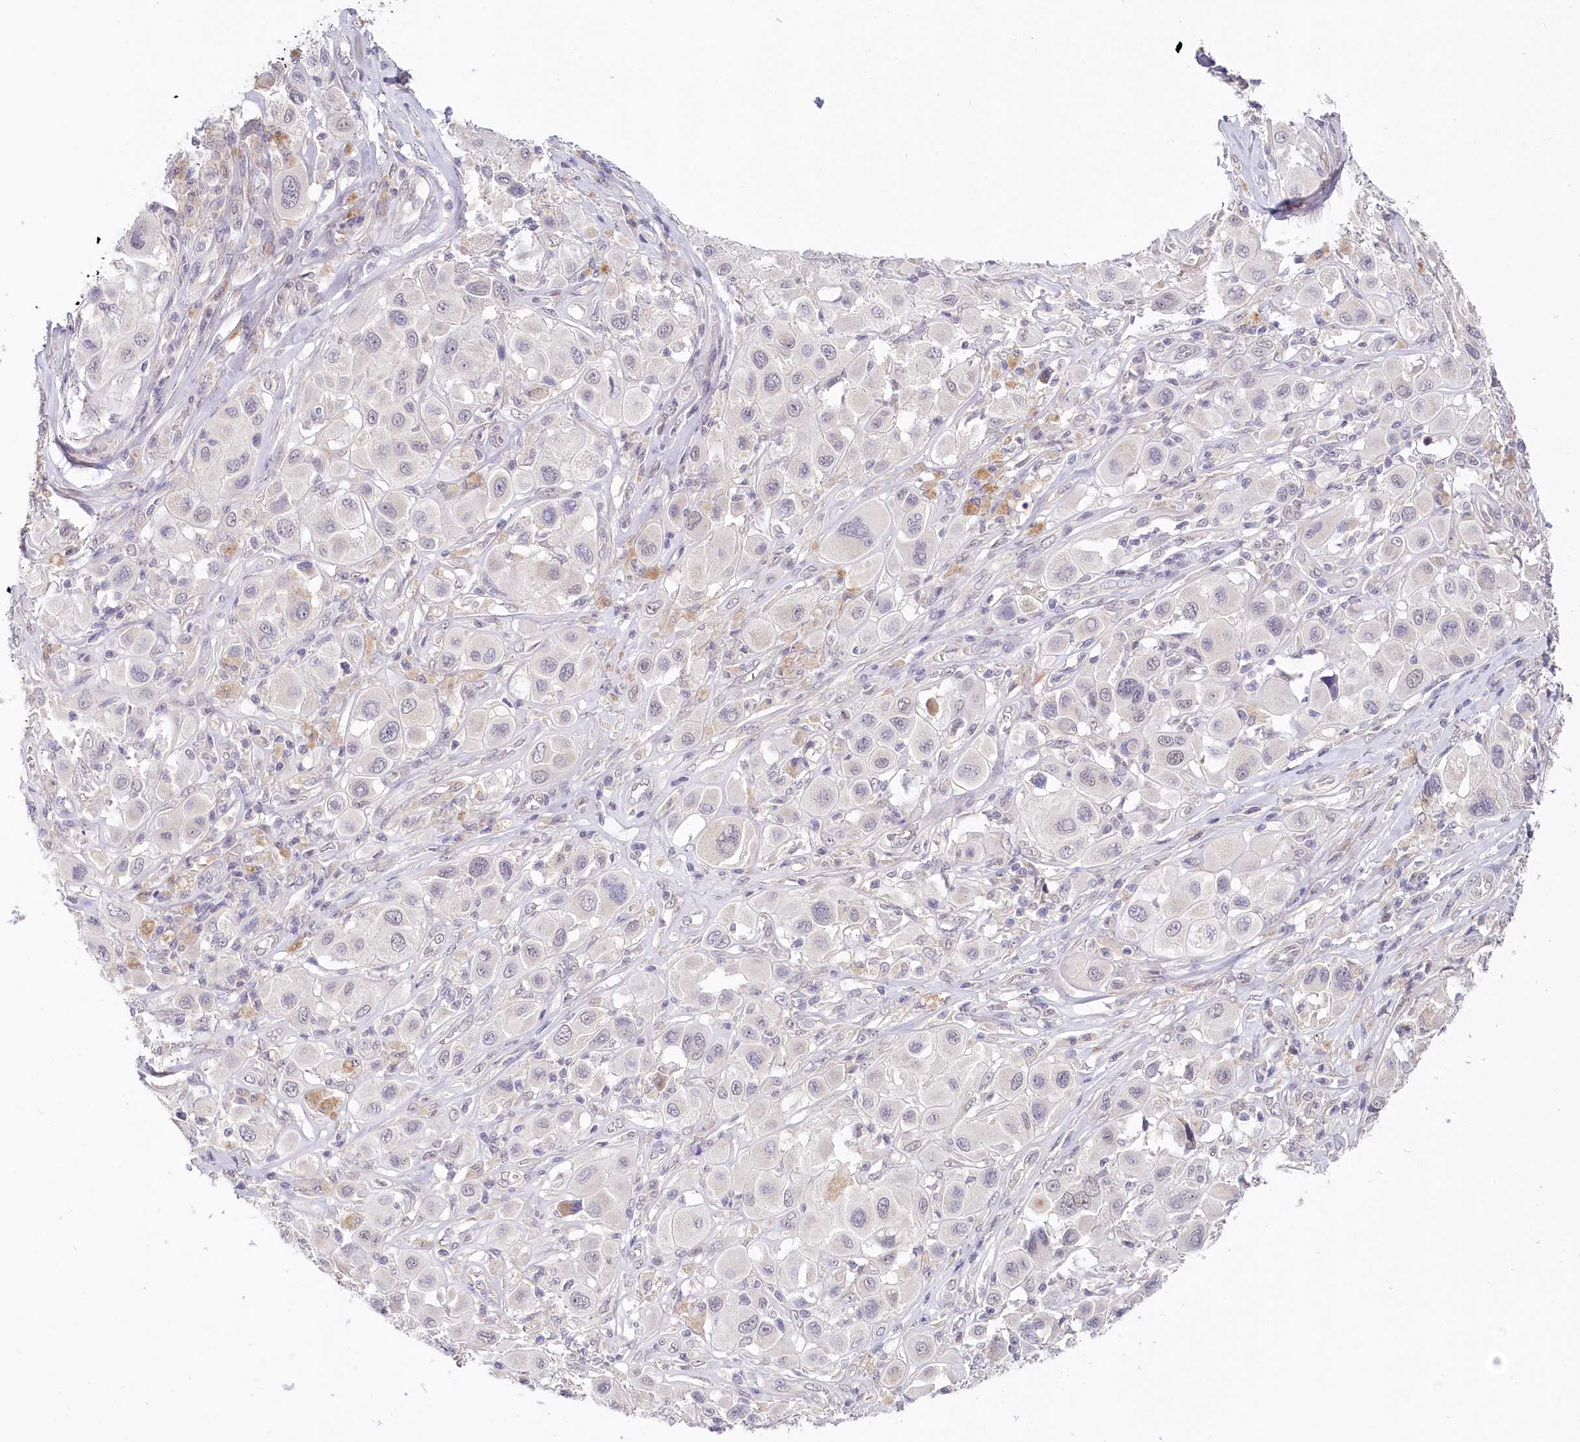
{"staining": {"intensity": "negative", "quantity": "none", "location": "none"}, "tissue": "melanoma", "cell_type": "Tumor cells", "image_type": "cancer", "snomed": [{"axis": "morphology", "description": "Malignant melanoma, Metastatic site"}, {"axis": "topography", "description": "Skin"}], "caption": "IHC of melanoma reveals no staining in tumor cells.", "gene": "AMTN", "patient": {"sex": "male", "age": 41}}